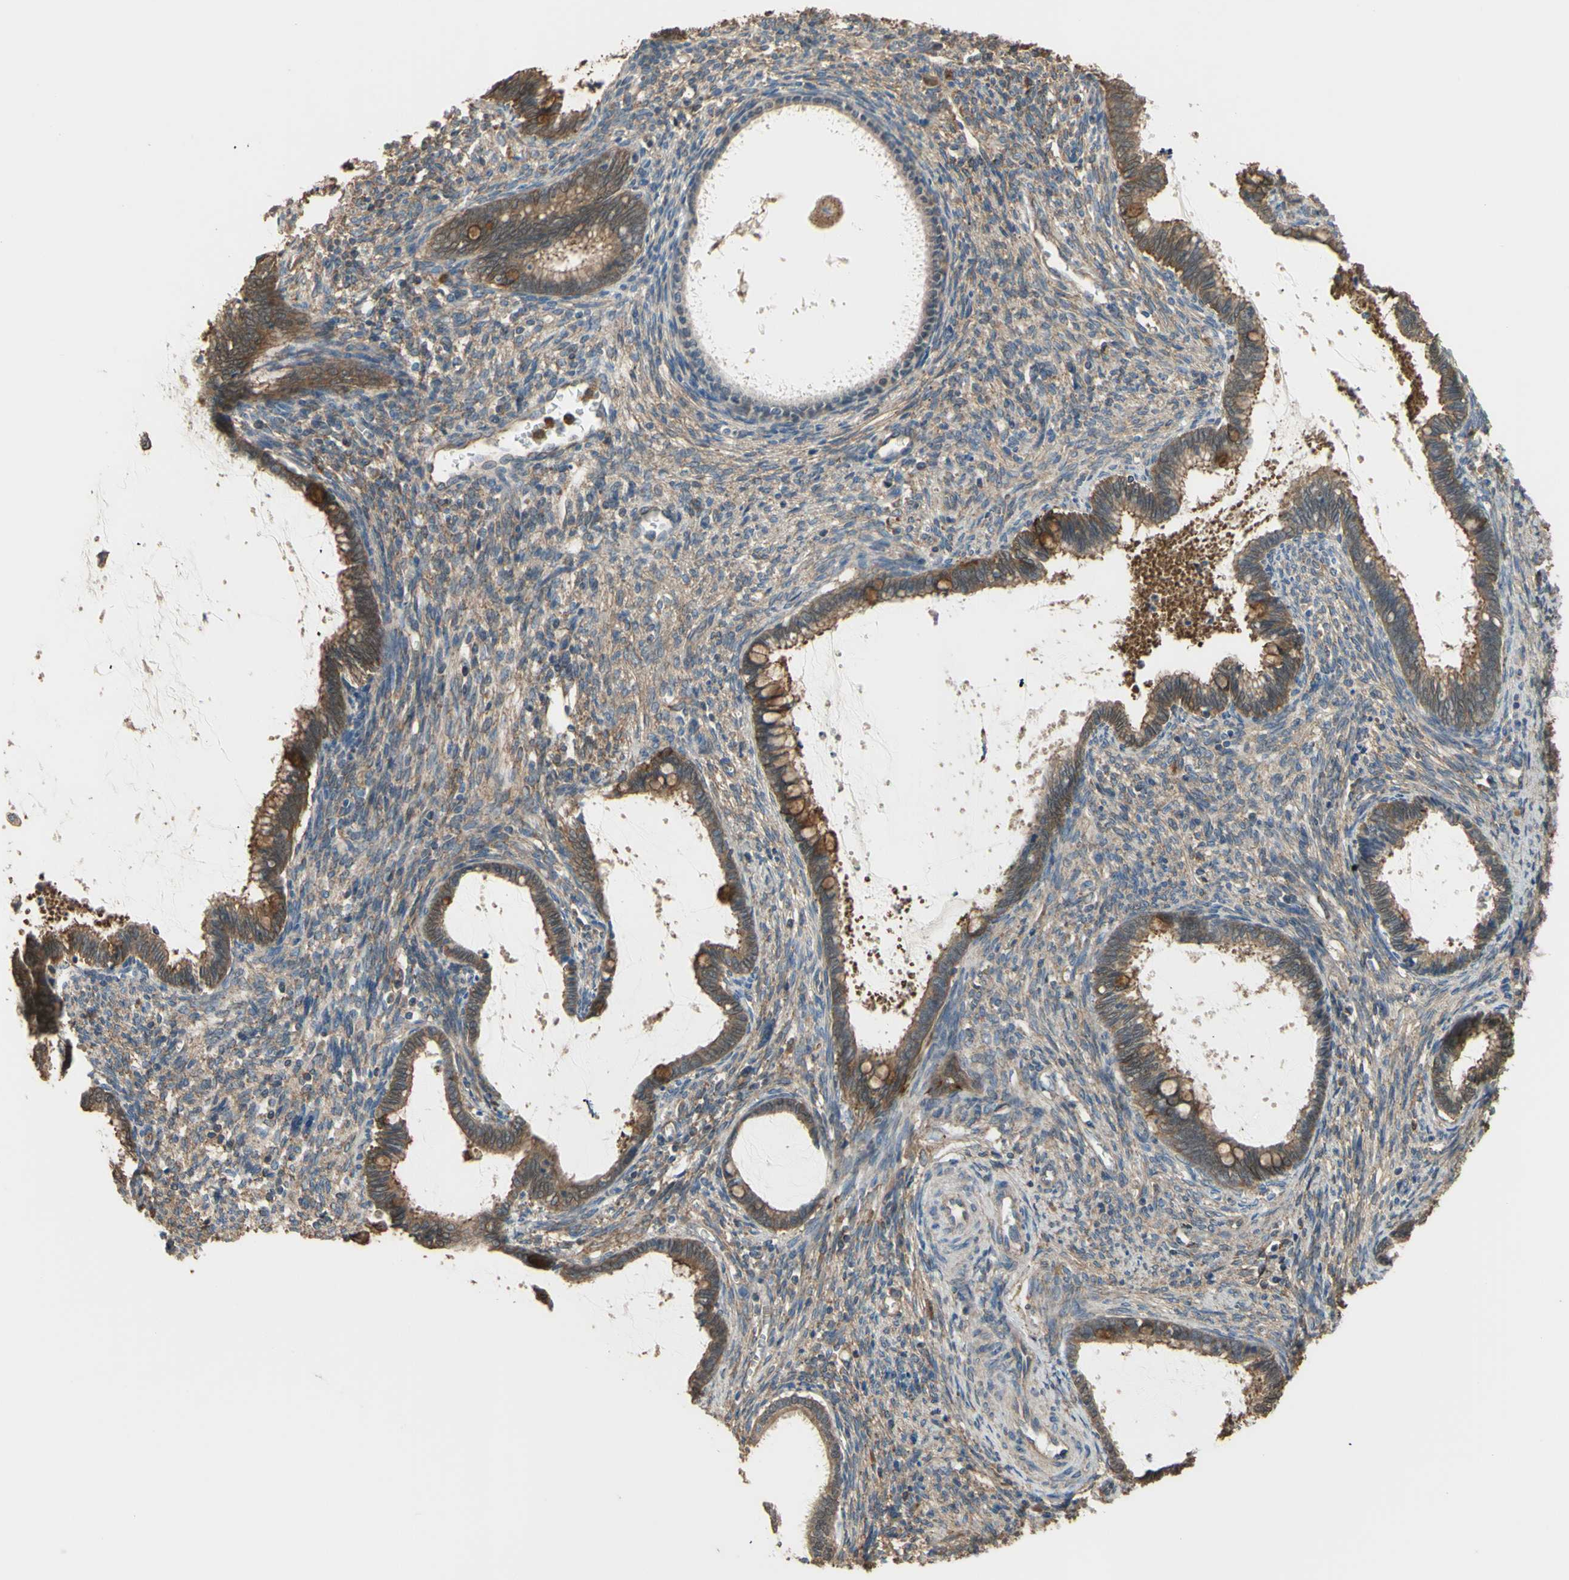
{"staining": {"intensity": "strong", "quantity": ">75%", "location": "cytoplasmic/membranous"}, "tissue": "cervical cancer", "cell_type": "Tumor cells", "image_type": "cancer", "snomed": [{"axis": "morphology", "description": "Adenocarcinoma, NOS"}, {"axis": "topography", "description": "Cervix"}], "caption": "DAB immunohistochemical staining of human cervical adenocarcinoma reveals strong cytoplasmic/membranous protein staining in approximately >75% of tumor cells. The staining is performed using DAB (3,3'-diaminobenzidine) brown chromogen to label protein expression. The nuclei are counter-stained blue using hematoxylin.", "gene": "CTTN", "patient": {"sex": "female", "age": 44}}